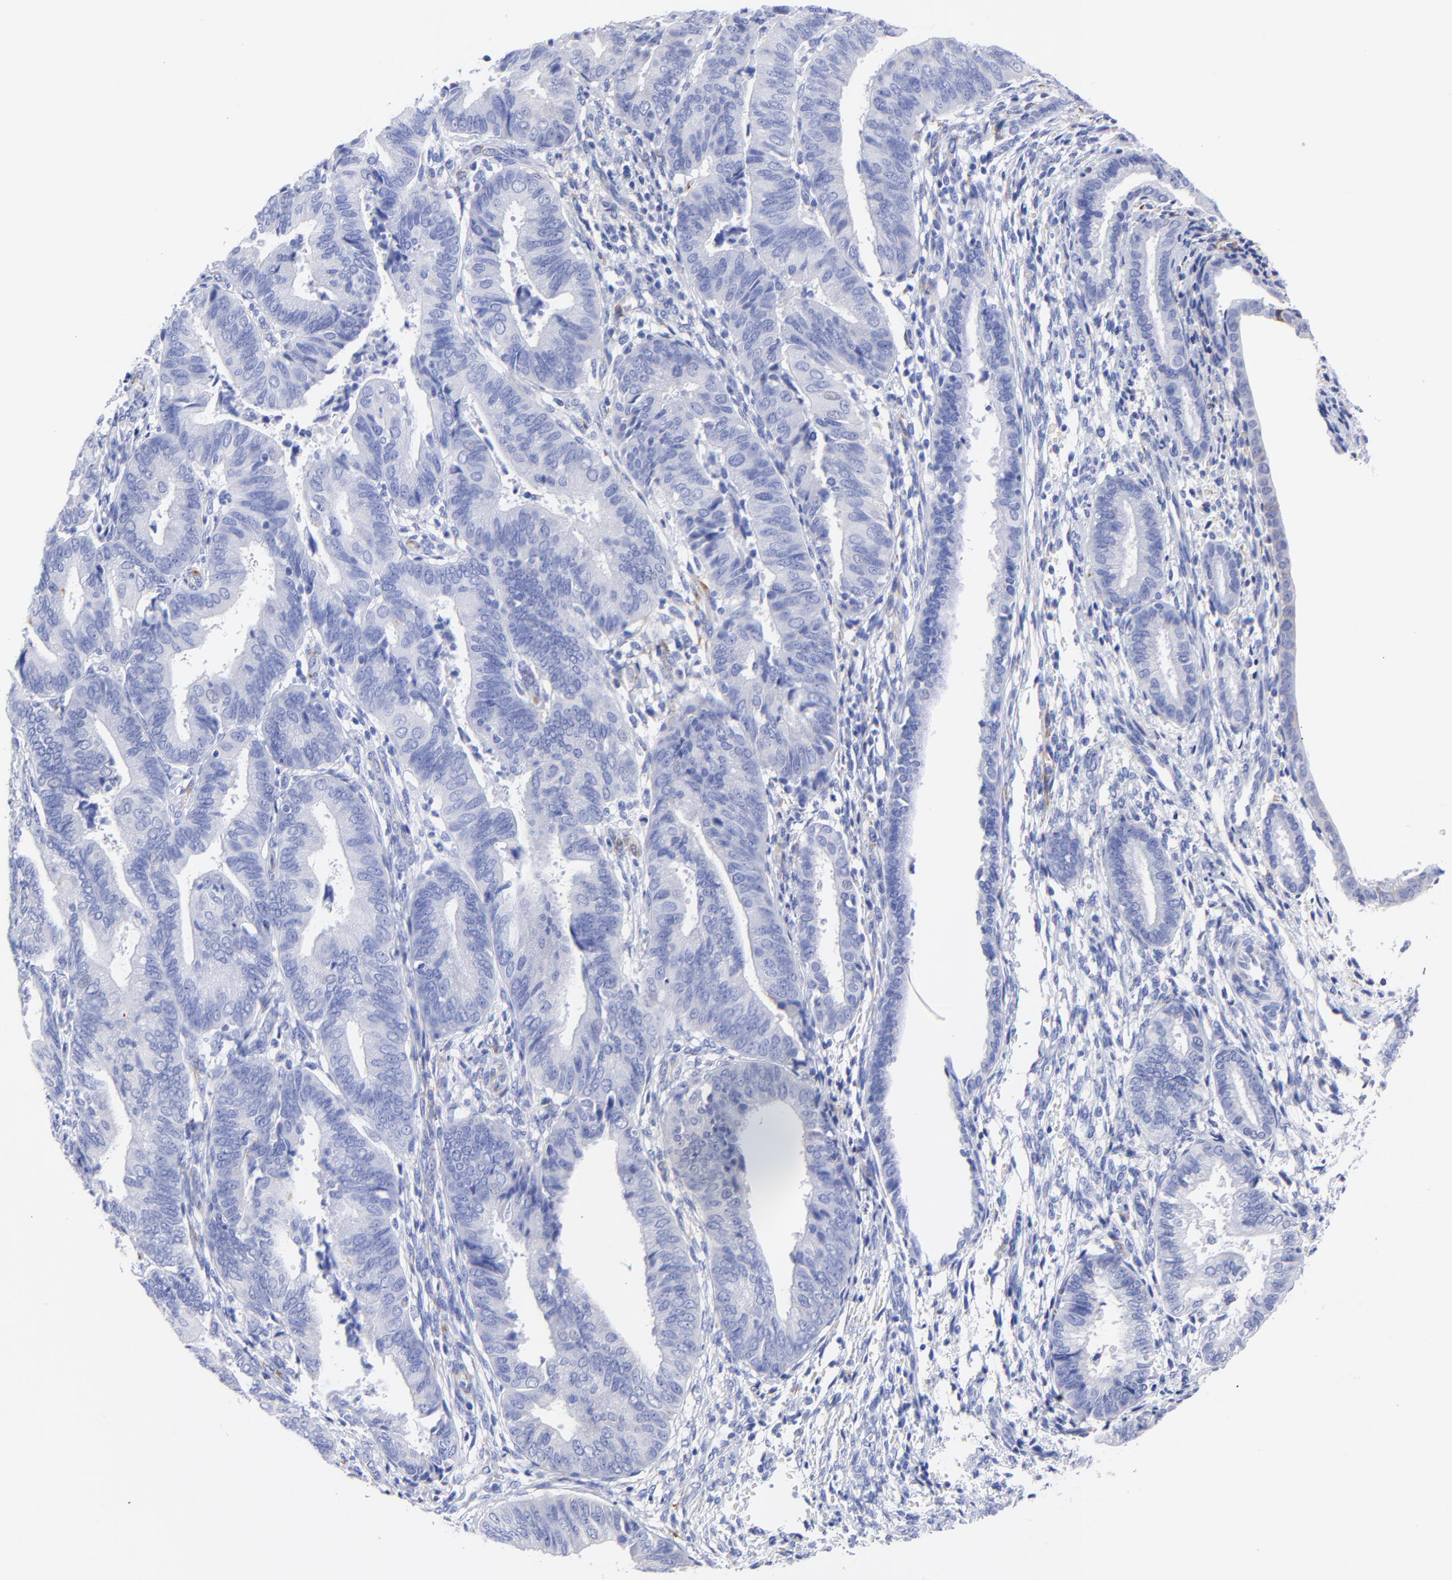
{"staining": {"intensity": "negative", "quantity": "none", "location": "none"}, "tissue": "endometrial cancer", "cell_type": "Tumor cells", "image_type": "cancer", "snomed": [{"axis": "morphology", "description": "Adenocarcinoma, NOS"}, {"axis": "topography", "description": "Endometrium"}], "caption": "Tumor cells are negative for protein expression in human endometrial cancer (adenocarcinoma). (DAB (3,3'-diaminobenzidine) immunohistochemistry with hematoxylin counter stain).", "gene": "C1QTNF6", "patient": {"sex": "female", "age": 63}}